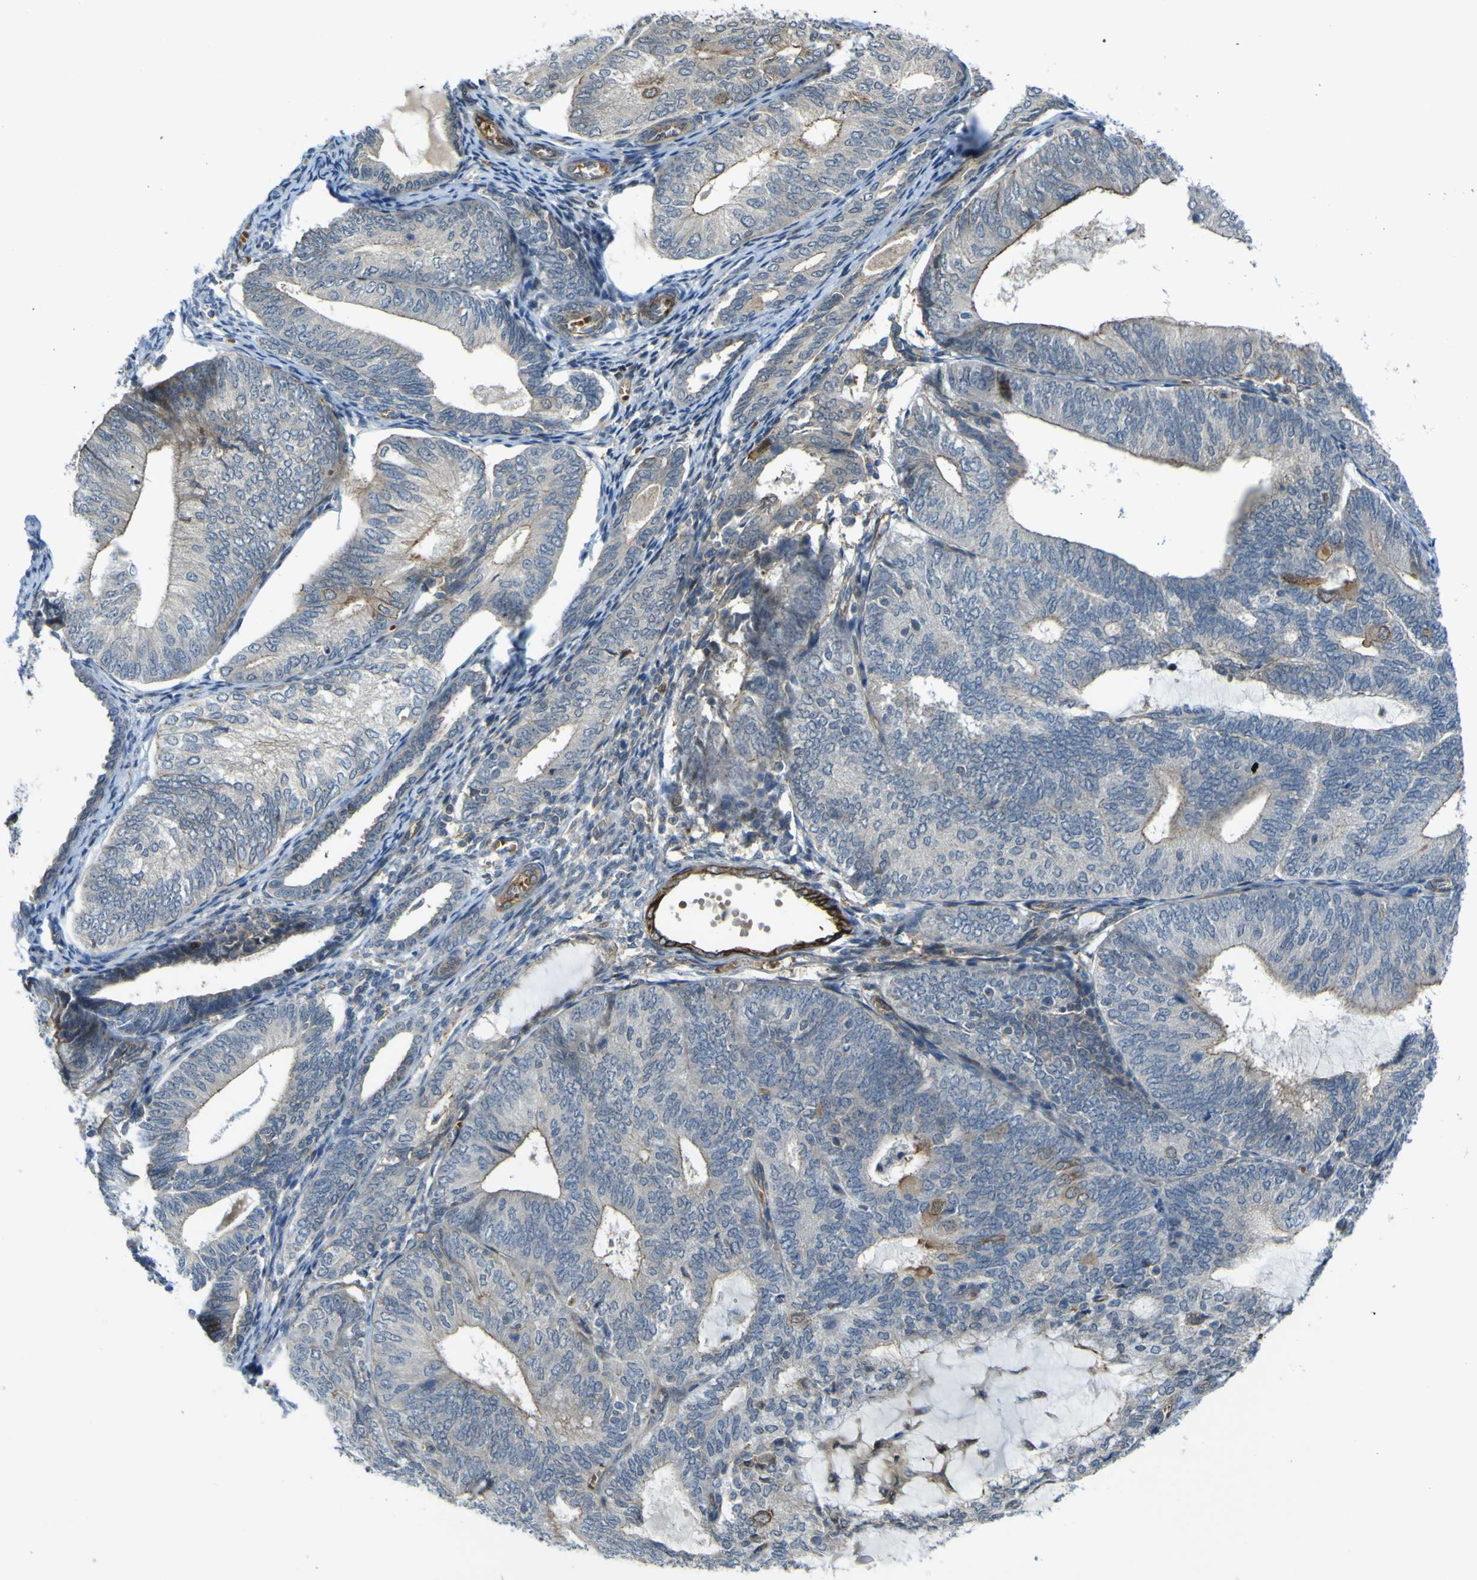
{"staining": {"intensity": "strong", "quantity": "<25%", "location": "cytoplasmic/membranous"}, "tissue": "endometrial cancer", "cell_type": "Tumor cells", "image_type": "cancer", "snomed": [{"axis": "morphology", "description": "Adenocarcinoma, NOS"}, {"axis": "topography", "description": "Endometrium"}], "caption": "The image displays immunohistochemical staining of adenocarcinoma (endometrial). There is strong cytoplasmic/membranous positivity is seen in about <25% of tumor cells.", "gene": "KDM7A", "patient": {"sex": "female", "age": 81}}